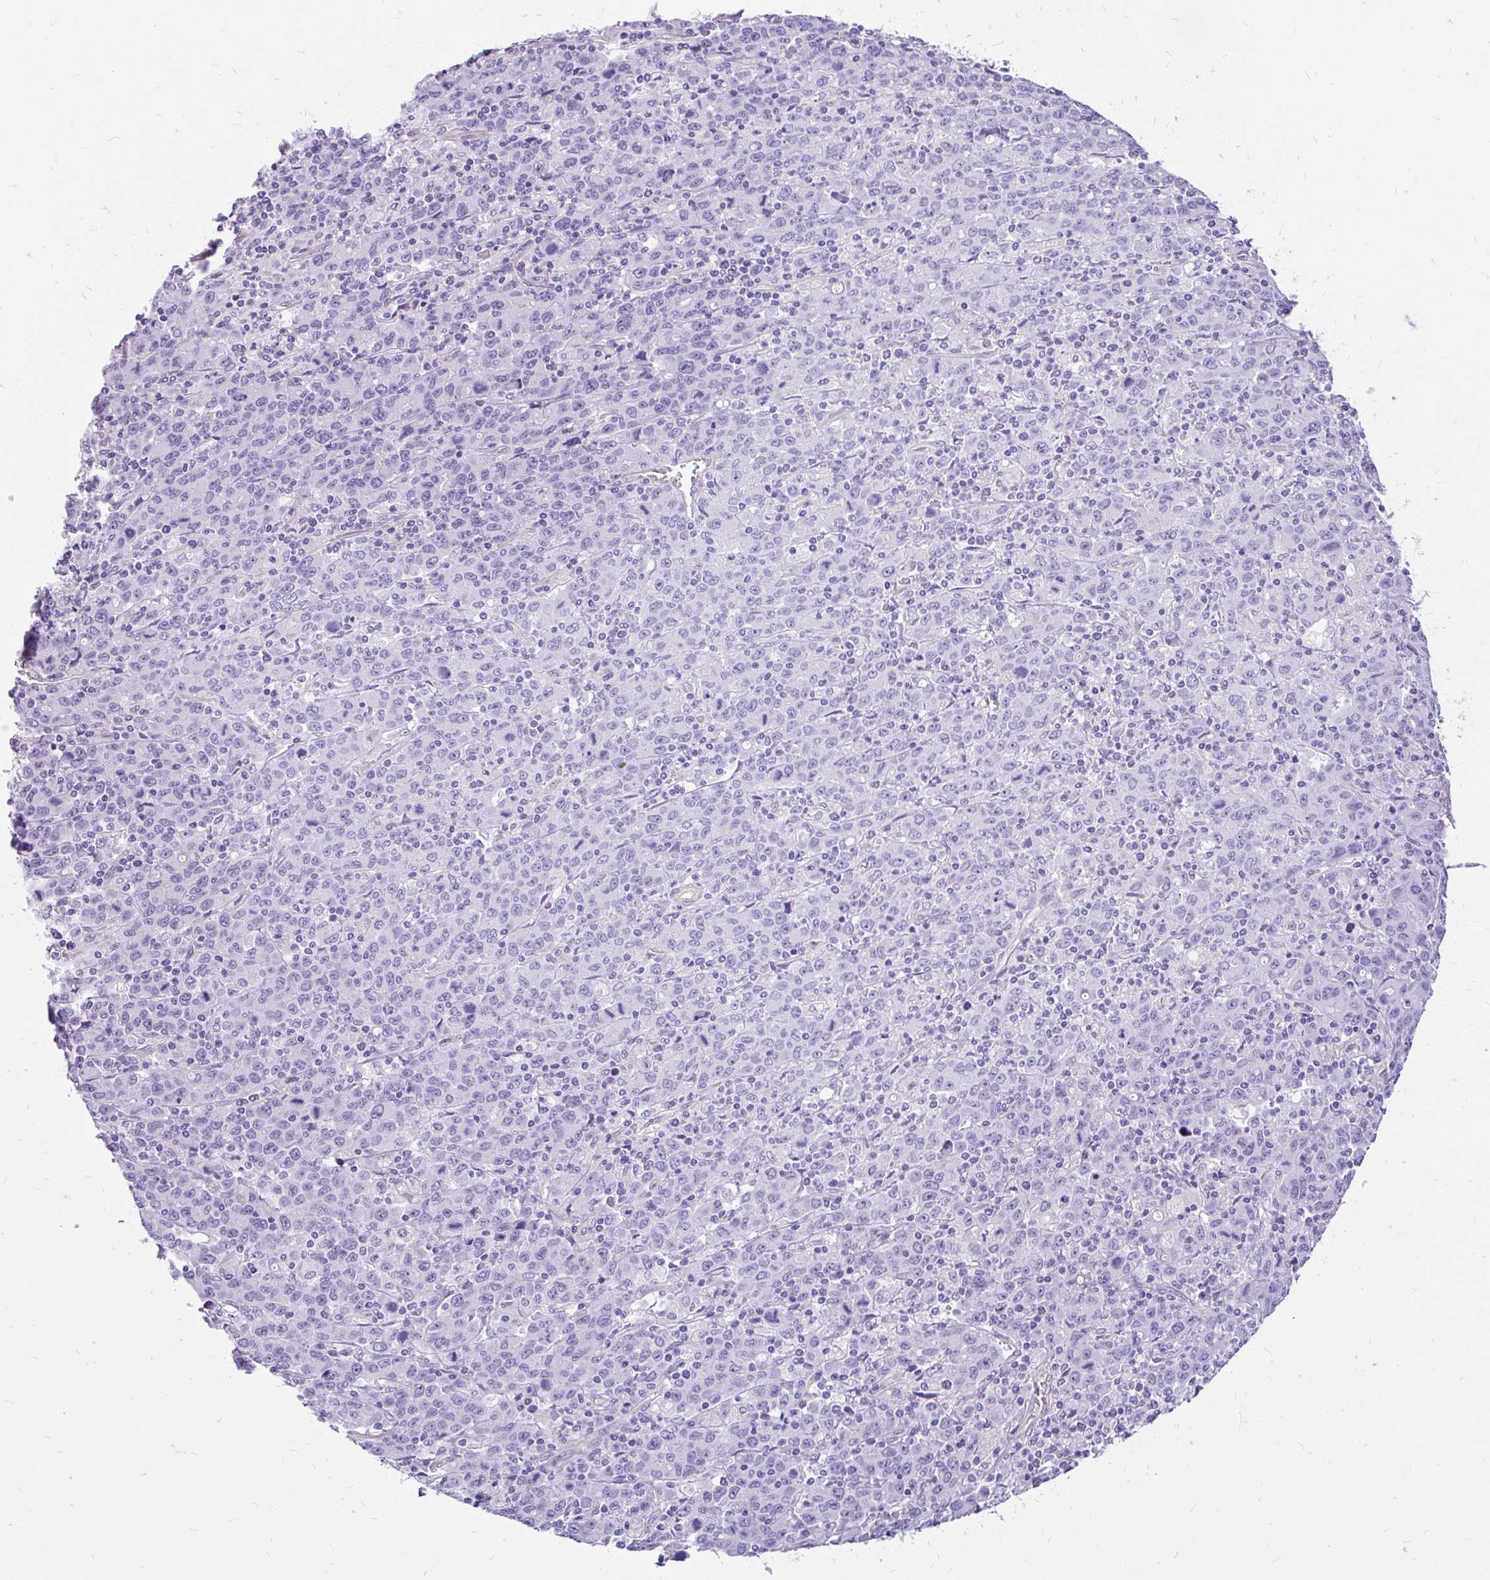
{"staining": {"intensity": "negative", "quantity": "none", "location": "none"}, "tissue": "stomach cancer", "cell_type": "Tumor cells", "image_type": "cancer", "snomed": [{"axis": "morphology", "description": "Adenocarcinoma, NOS"}, {"axis": "topography", "description": "Stomach, upper"}], "caption": "Immunohistochemical staining of human stomach adenocarcinoma displays no significant staining in tumor cells.", "gene": "FAM83C", "patient": {"sex": "male", "age": 69}}